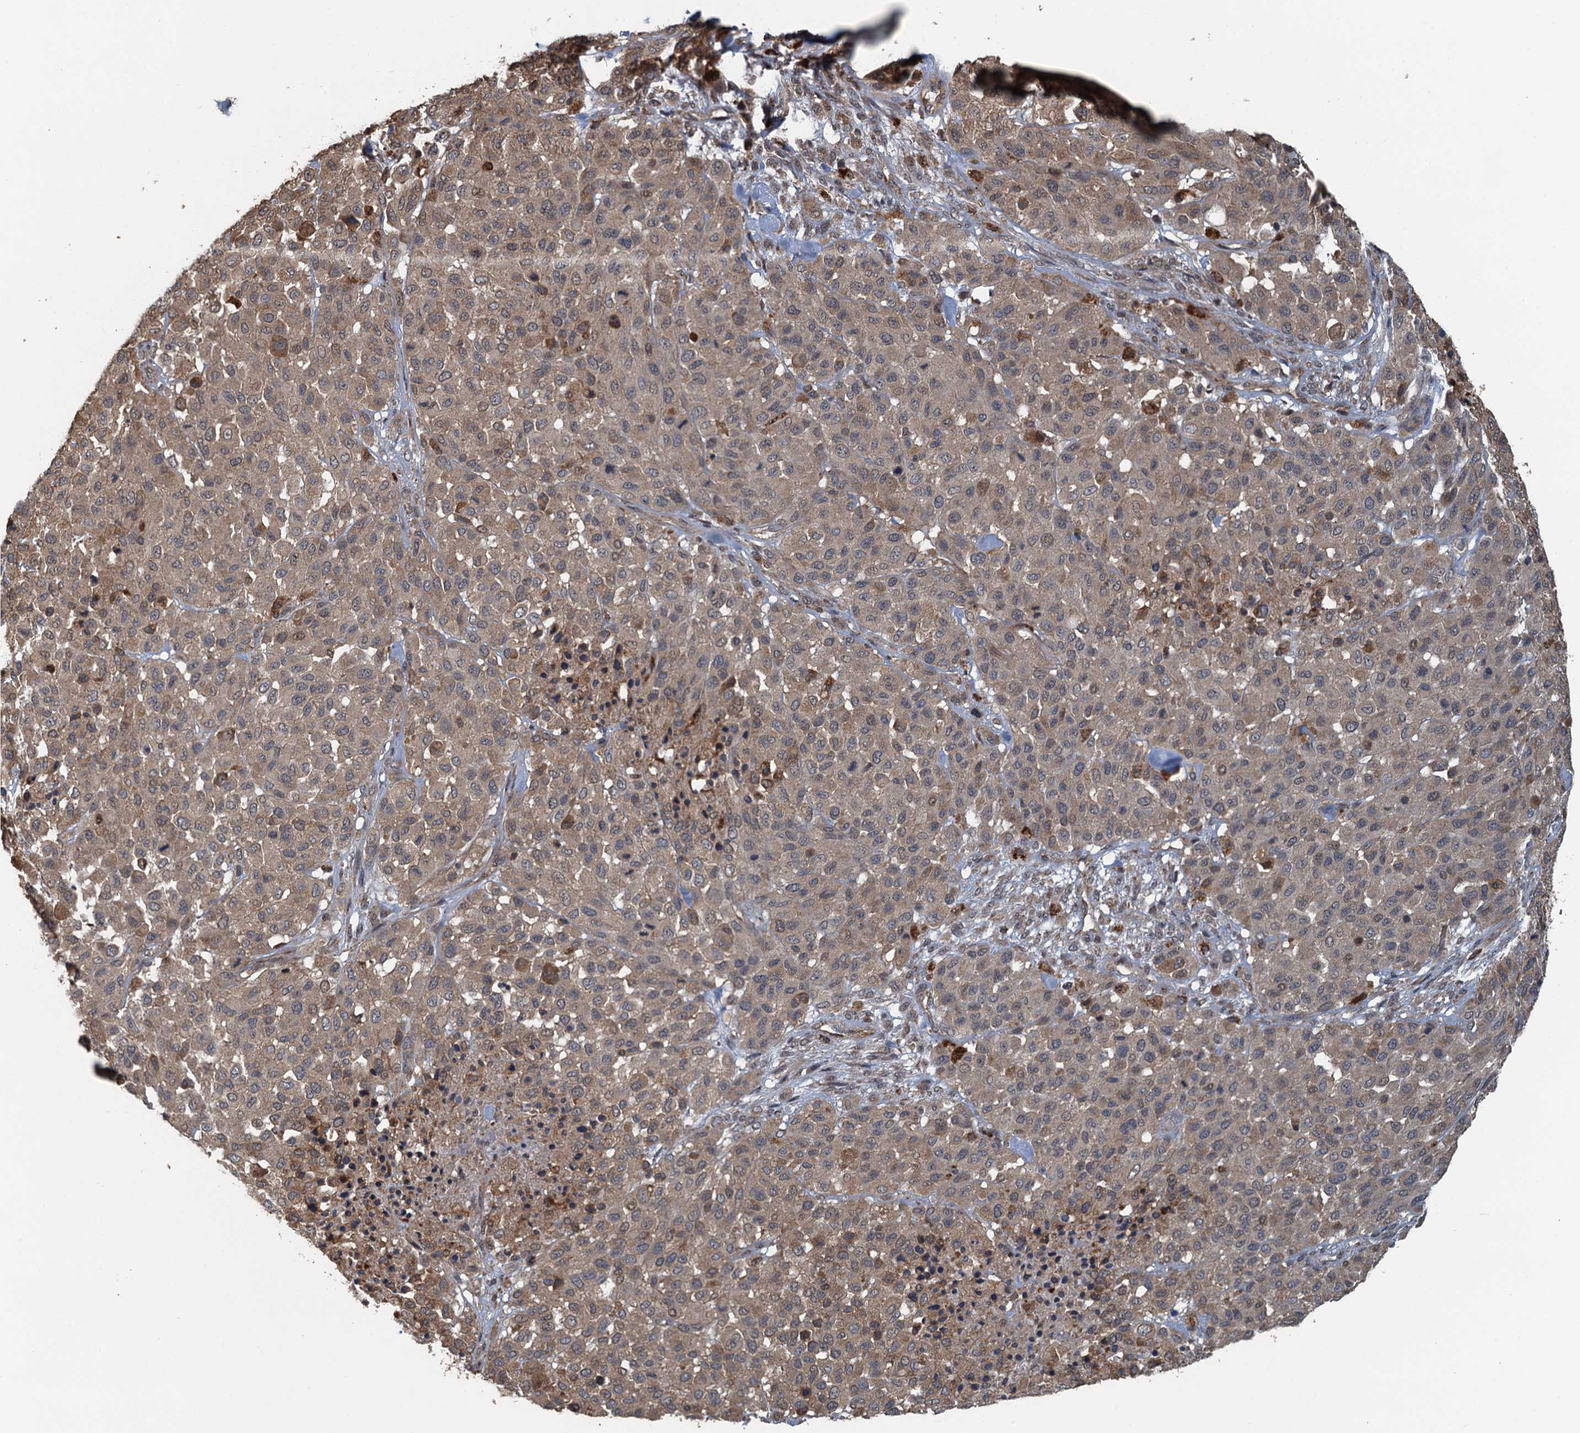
{"staining": {"intensity": "moderate", "quantity": ">75%", "location": "cytoplasmic/membranous,nuclear"}, "tissue": "melanoma", "cell_type": "Tumor cells", "image_type": "cancer", "snomed": [{"axis": "morphology", "description": "Malignant melanoma, Metastatic site"}, {"axis": "topography", "description": "Skin"}], "caption": "Melanoma stained with DAB (3,3'-diaminobenzidine) IHC demonstrates medium levels of moderate cytoplasmic/membranous and nuclear positivity in about >75% of tumor cells.", "gene": "AGRN", "patient": {"sex": "female", "age": 81}}